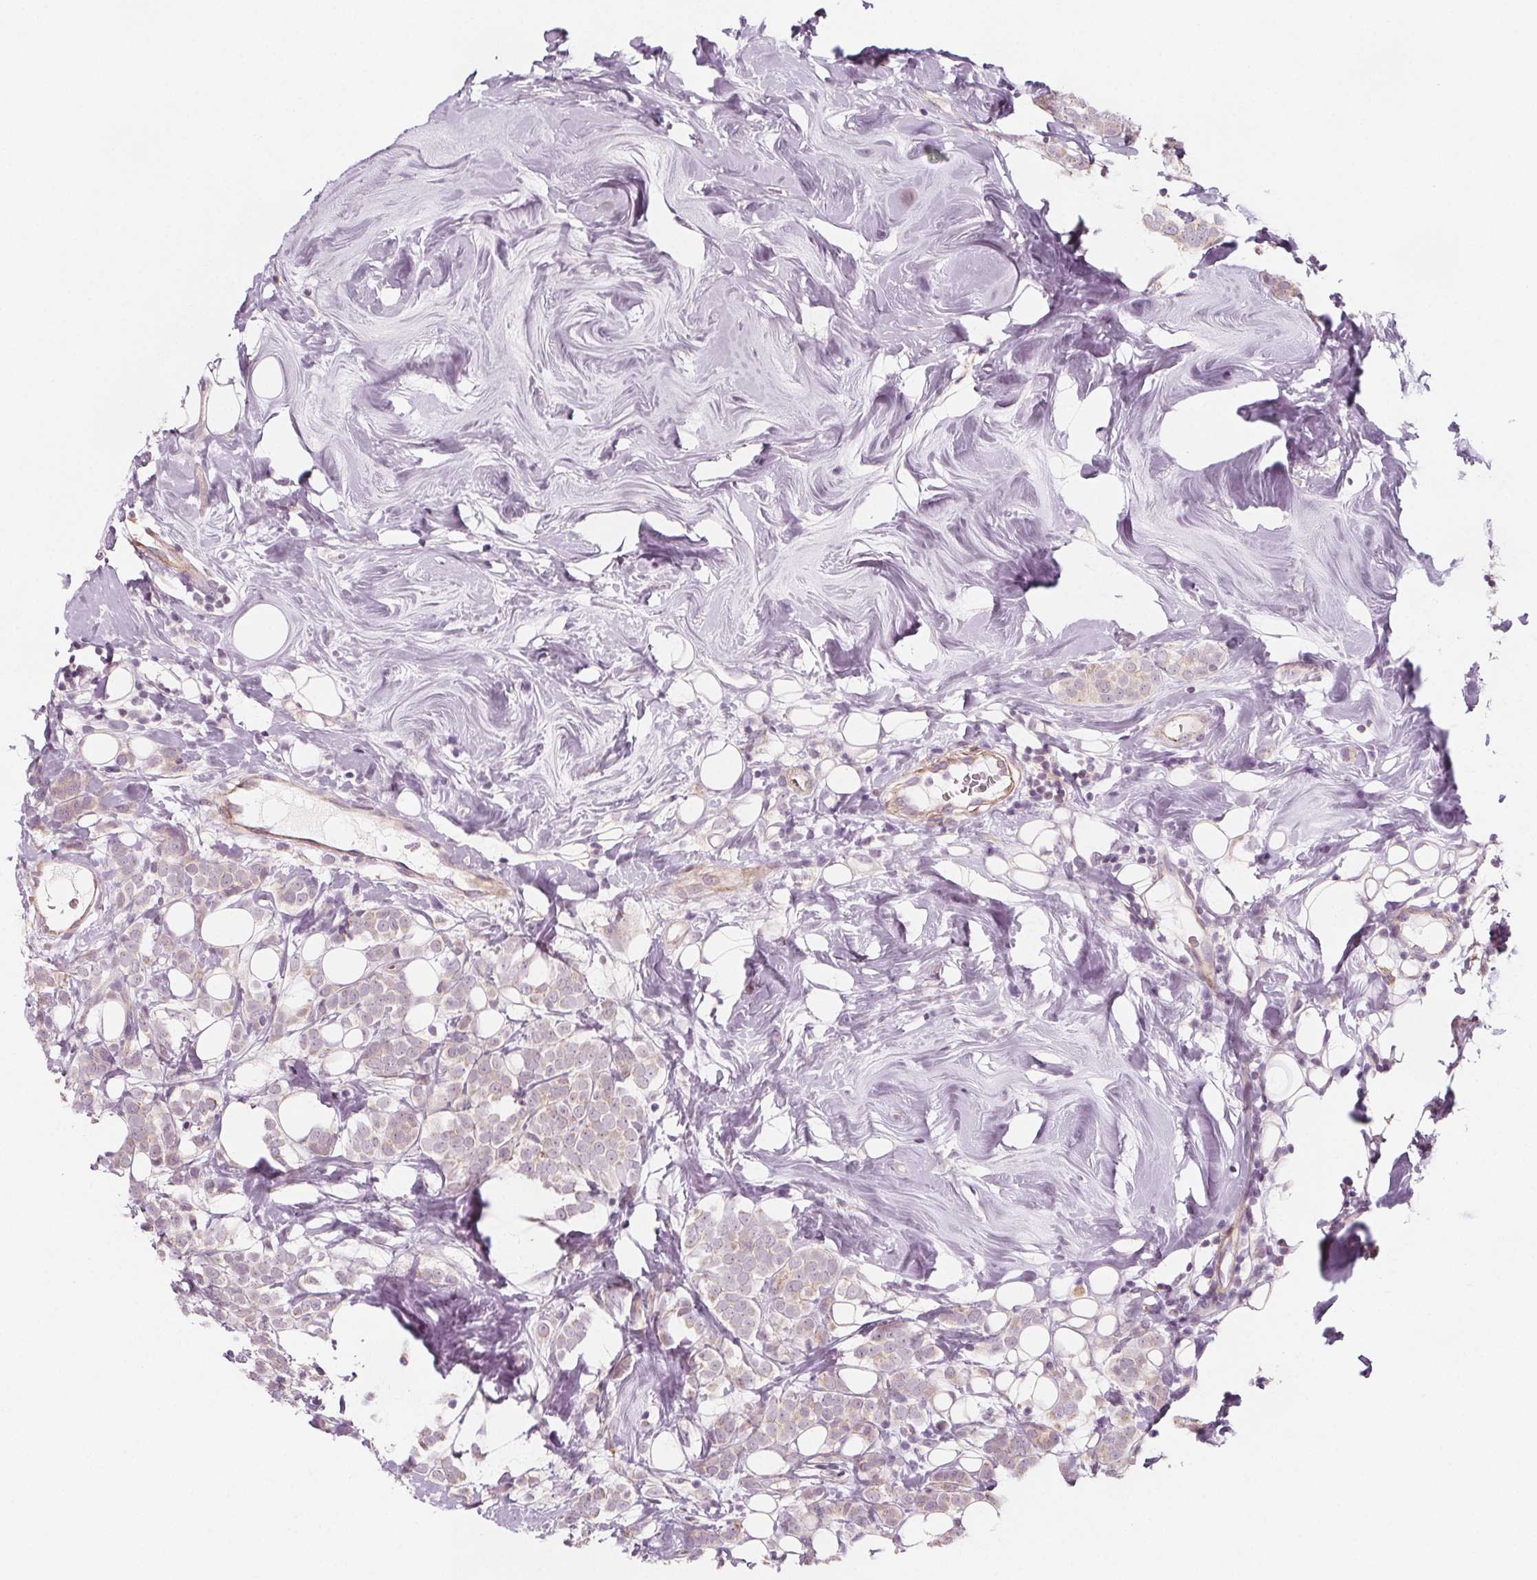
{"staining": {"intensity": "weak", "quantity": "<25%", "location": "cytoplasmic/membranous"}, "tissue": "breast cancer", "cell_type": "Tumor cells", "image_type": "cancer", "snomed": [{"axis": "morphology", "description": "Lobular carcinoma"}, {"axis": "topography", "description": "Breast"}], "caption": "A high-resolution histopathology image shows immunohistochemistry staining of breast lobular carcinoma, which displays no significant positivity in tumor cells.", "gene": "ADAM33", "patient": {"sex": "female", "age": 49}}